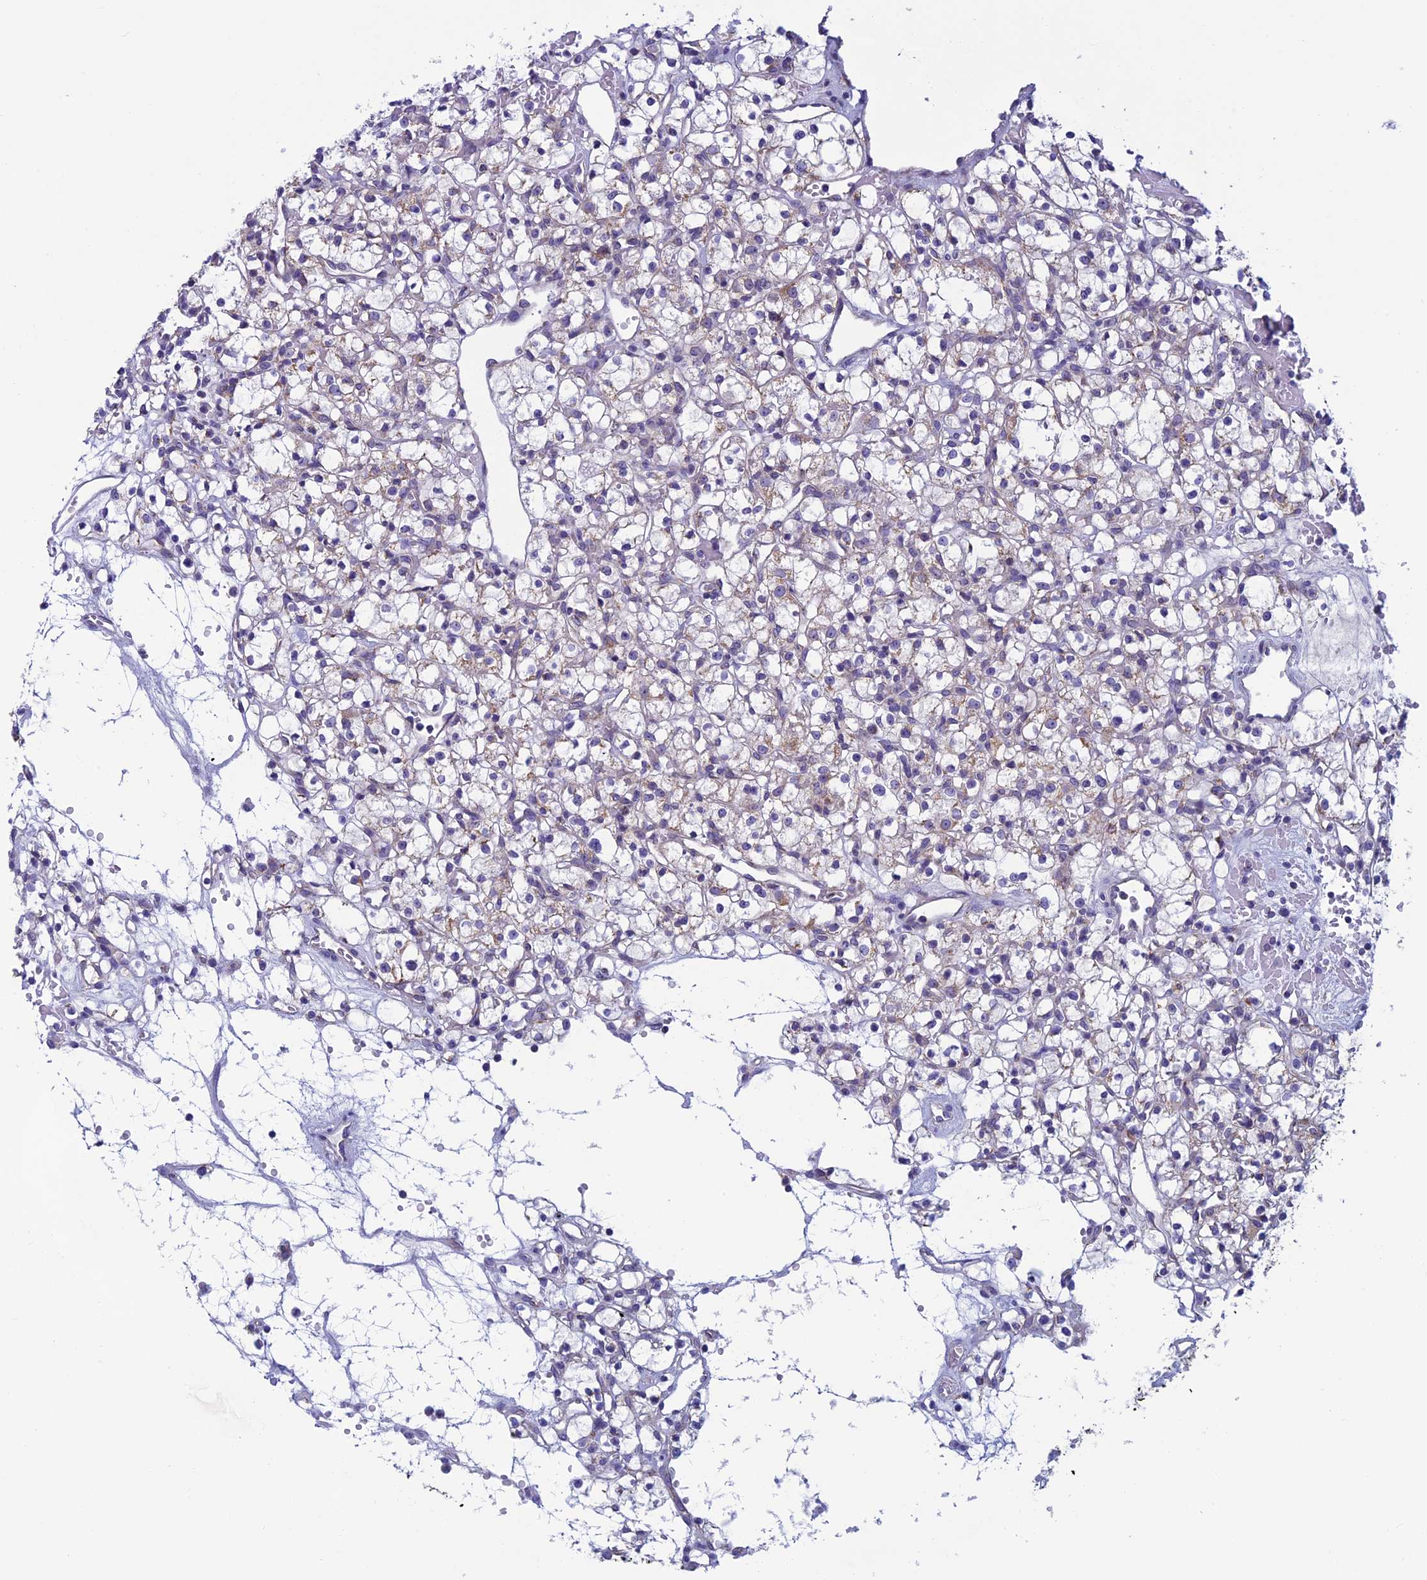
{"staining": {"intensity": "weak", "quantity": "<25%", "location": "cytoplasmic/membranous"}, "tissue": "renal cancer", "cell_type": "Tumor cells", "image_type": "cancer", "snomed": [{"axis": "morphology", "description": "Adenocarcinoma, NOS"}, {"axis": "topography", "description": "Kidney"}], "caption": "This is a micrograph of immunohistochemistry (IHC) staining of renal cancer (adenocarcinoma), which shows no positivity in tumor cells. (Brightfield microscopy of DAB immunohistochemistry at high magnification).", "gene": "MFSD12", "patient": {"sex": "female", "age": 59}}